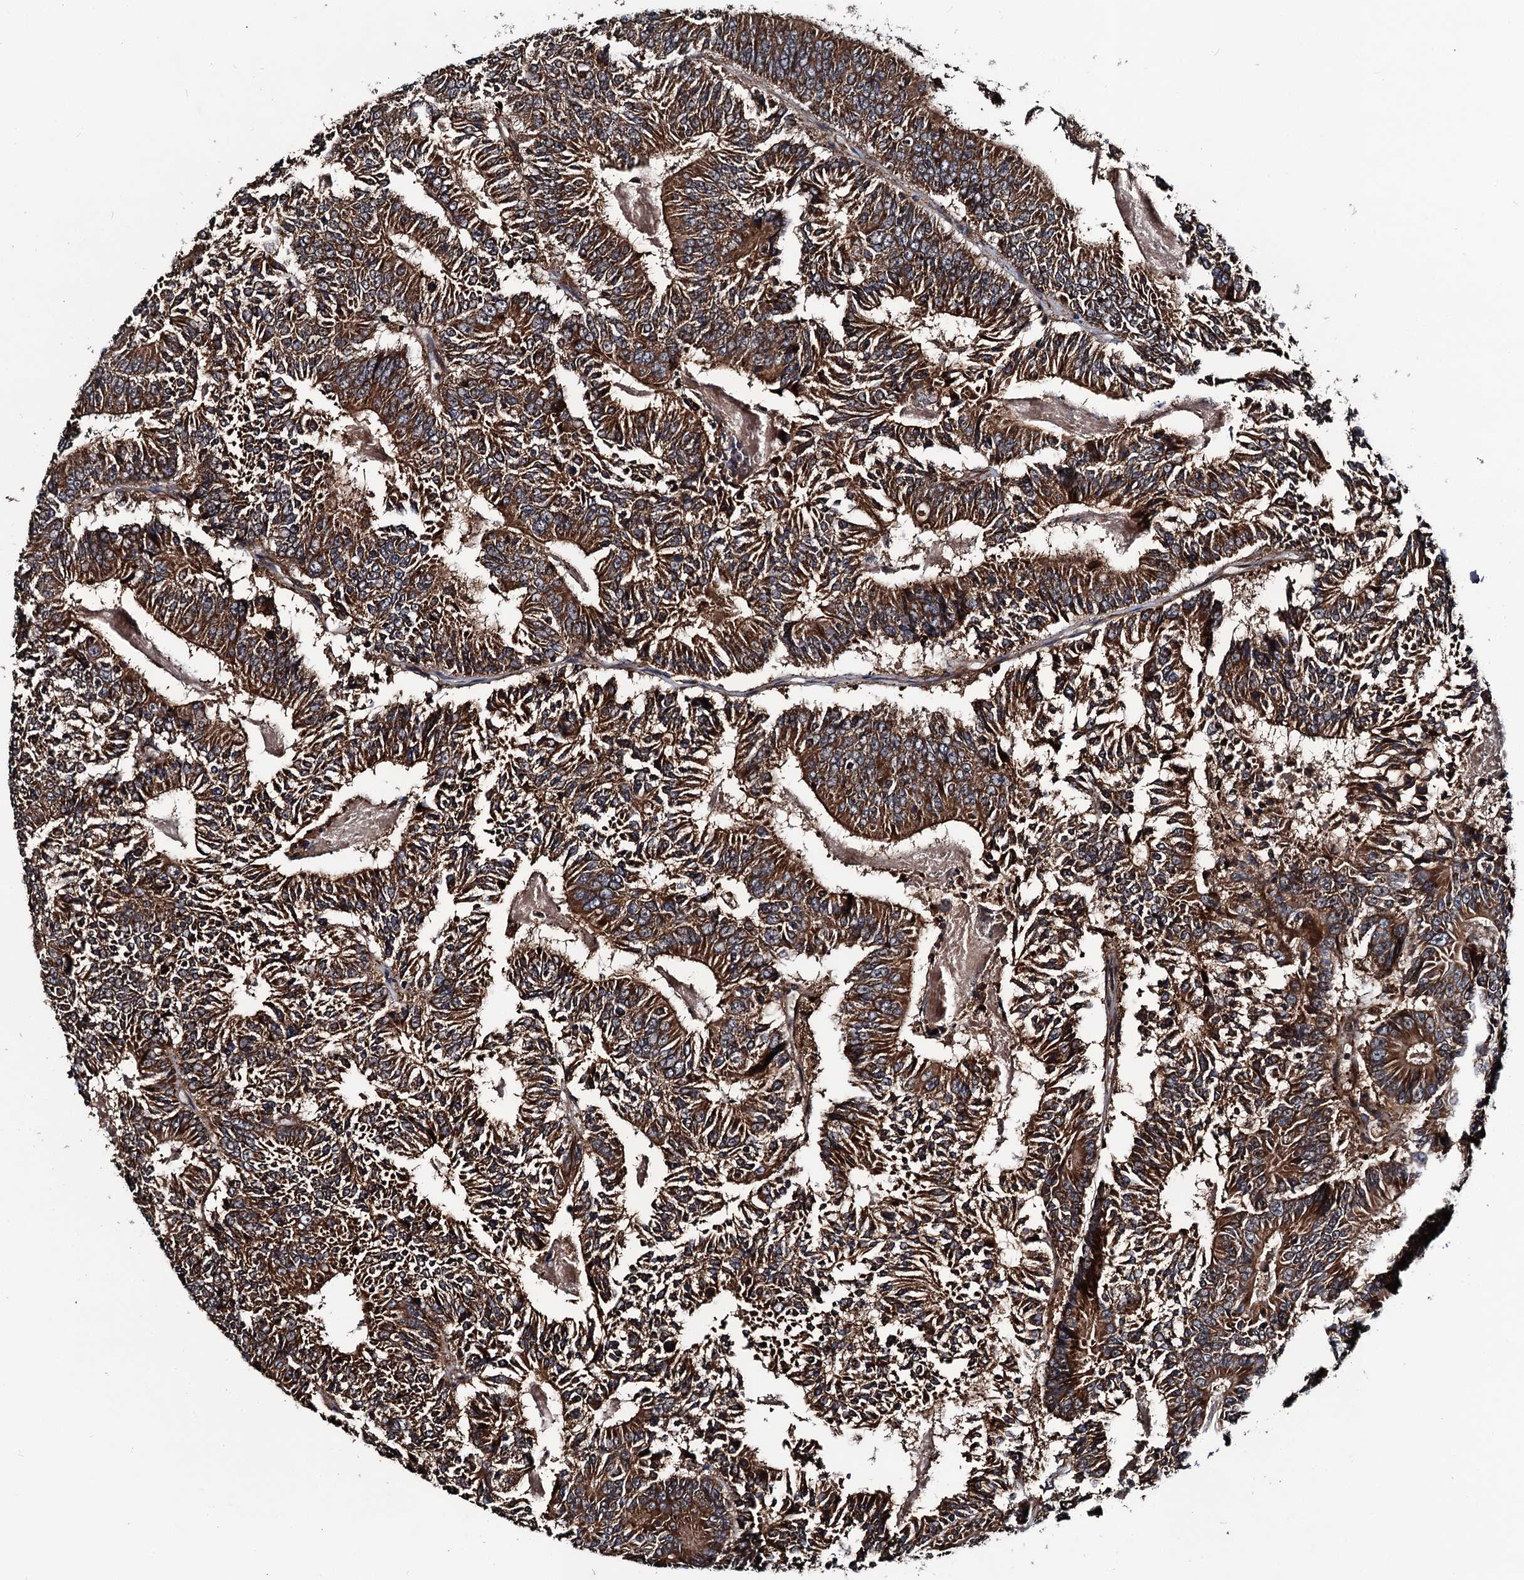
{"staining": {"intensity": "strong", "quantity": ">75%", "location": "cytoplasmic/membranous"}, "tissue": "colorectal cancer", "cell_type": "Tumor cells", "image_type": "cancer", "snomed": [{"axis": "morphology", "description": "Adenocarcinoma, NOS"}, {"axis": "topography", "description": "Colon"}], "caption": "Tumor cells display high levels of strong cytoplasmic/membranous expression in approximately >75% of cells in human colorectal adenocarcinoma.", "gene": "NEK1", "patient": {"sex": "male", "age": 83}}